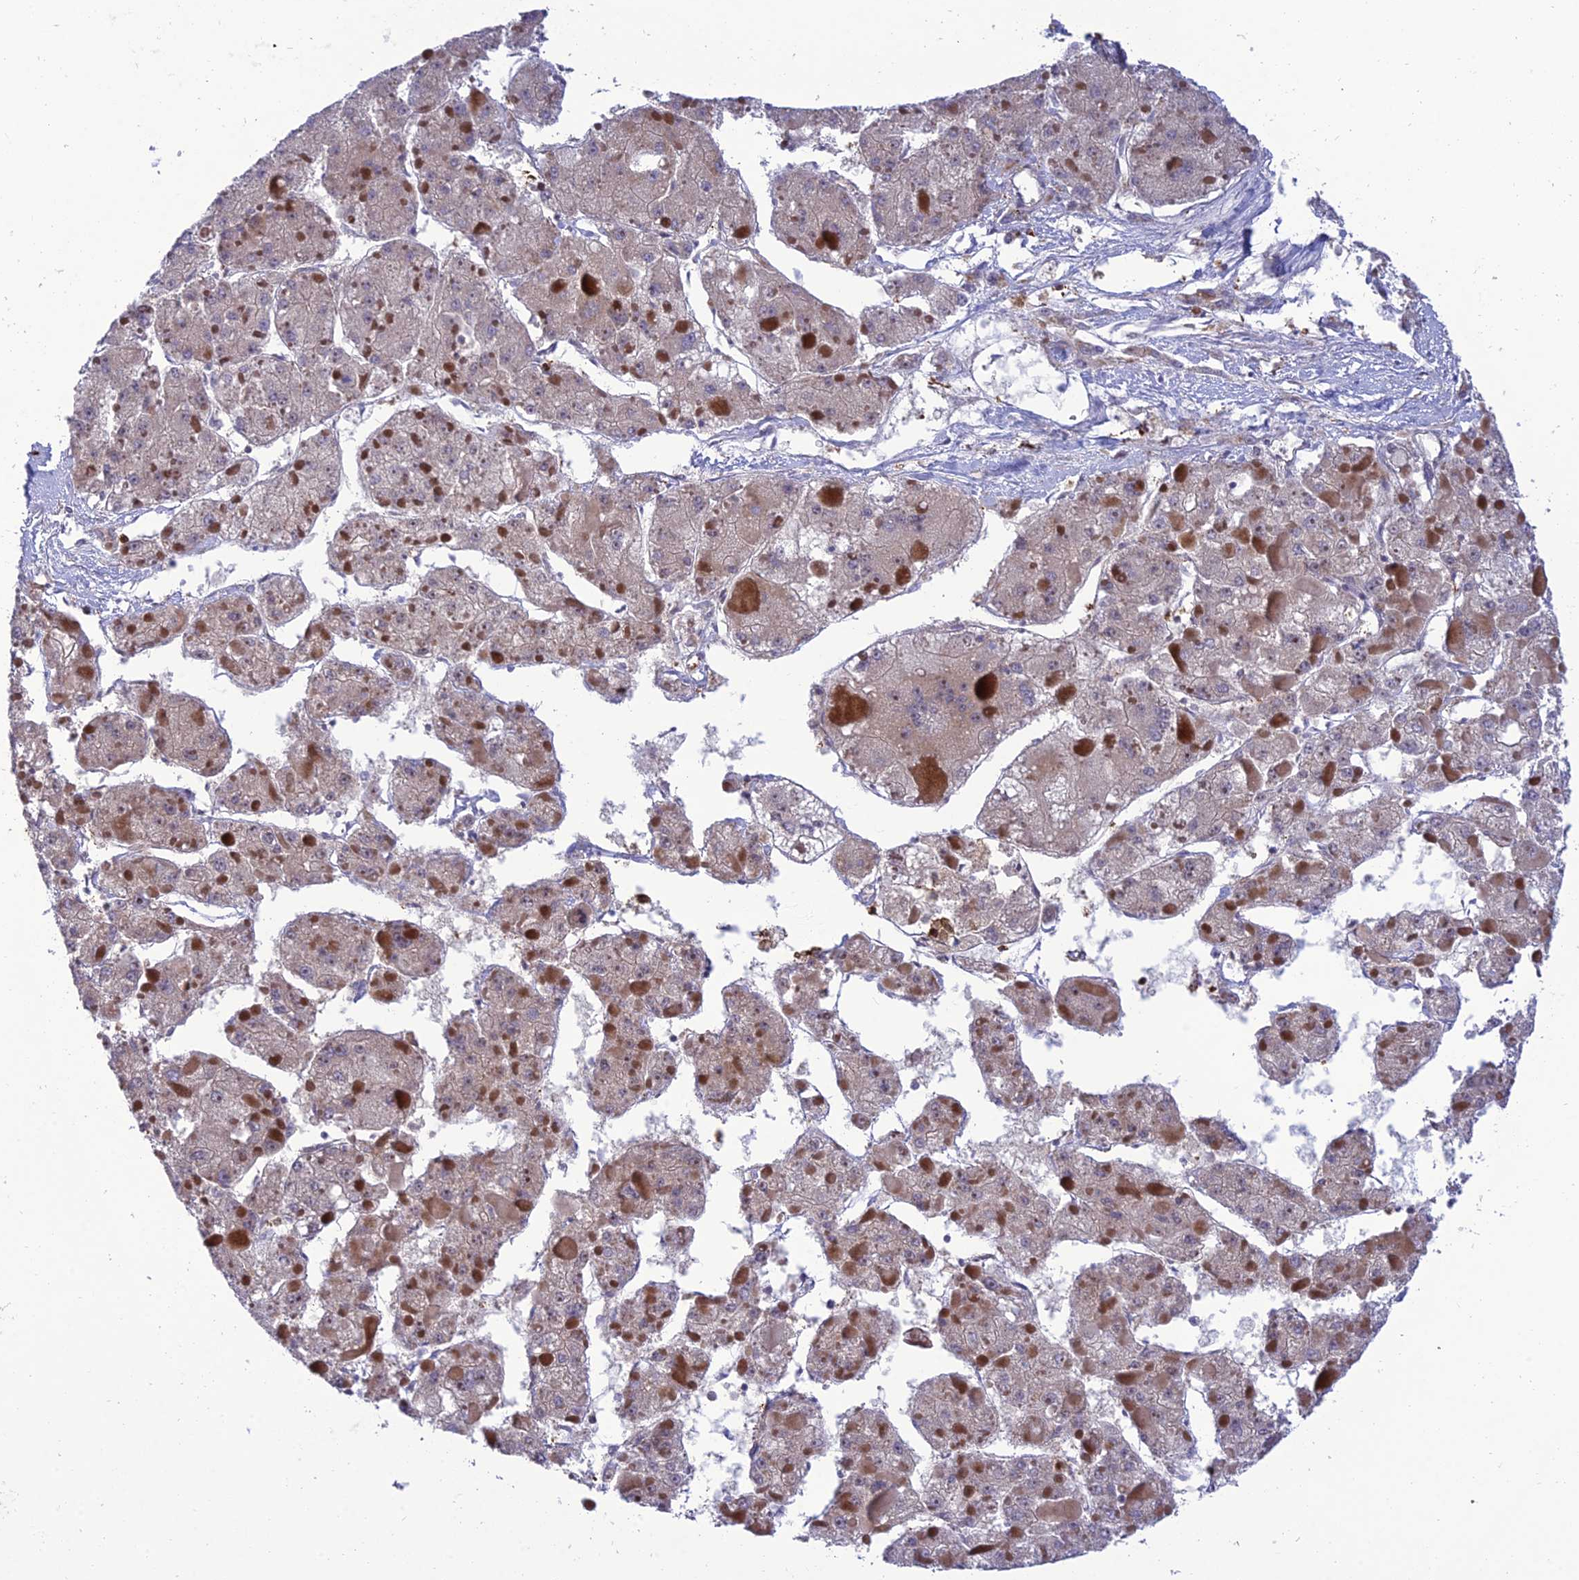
{"staining": {"intensity": "negative", "quantity": "none", "location": "none"}, "tissue": "liver cancer", "cell_type": "Tumor cells", "image_type": "cancer", "snomed": [{"axis": "morphology", "description": "Carcinoma, Hepatocellular, NOS"}, {"axis": "topography", "description": "Liver"}], "caption": "Tumor cells show no significant staining in liver cancer (hepatocellular carcinoma).", "gene": "FAM76A", "patient": {"sex": "female", "age": 73}}